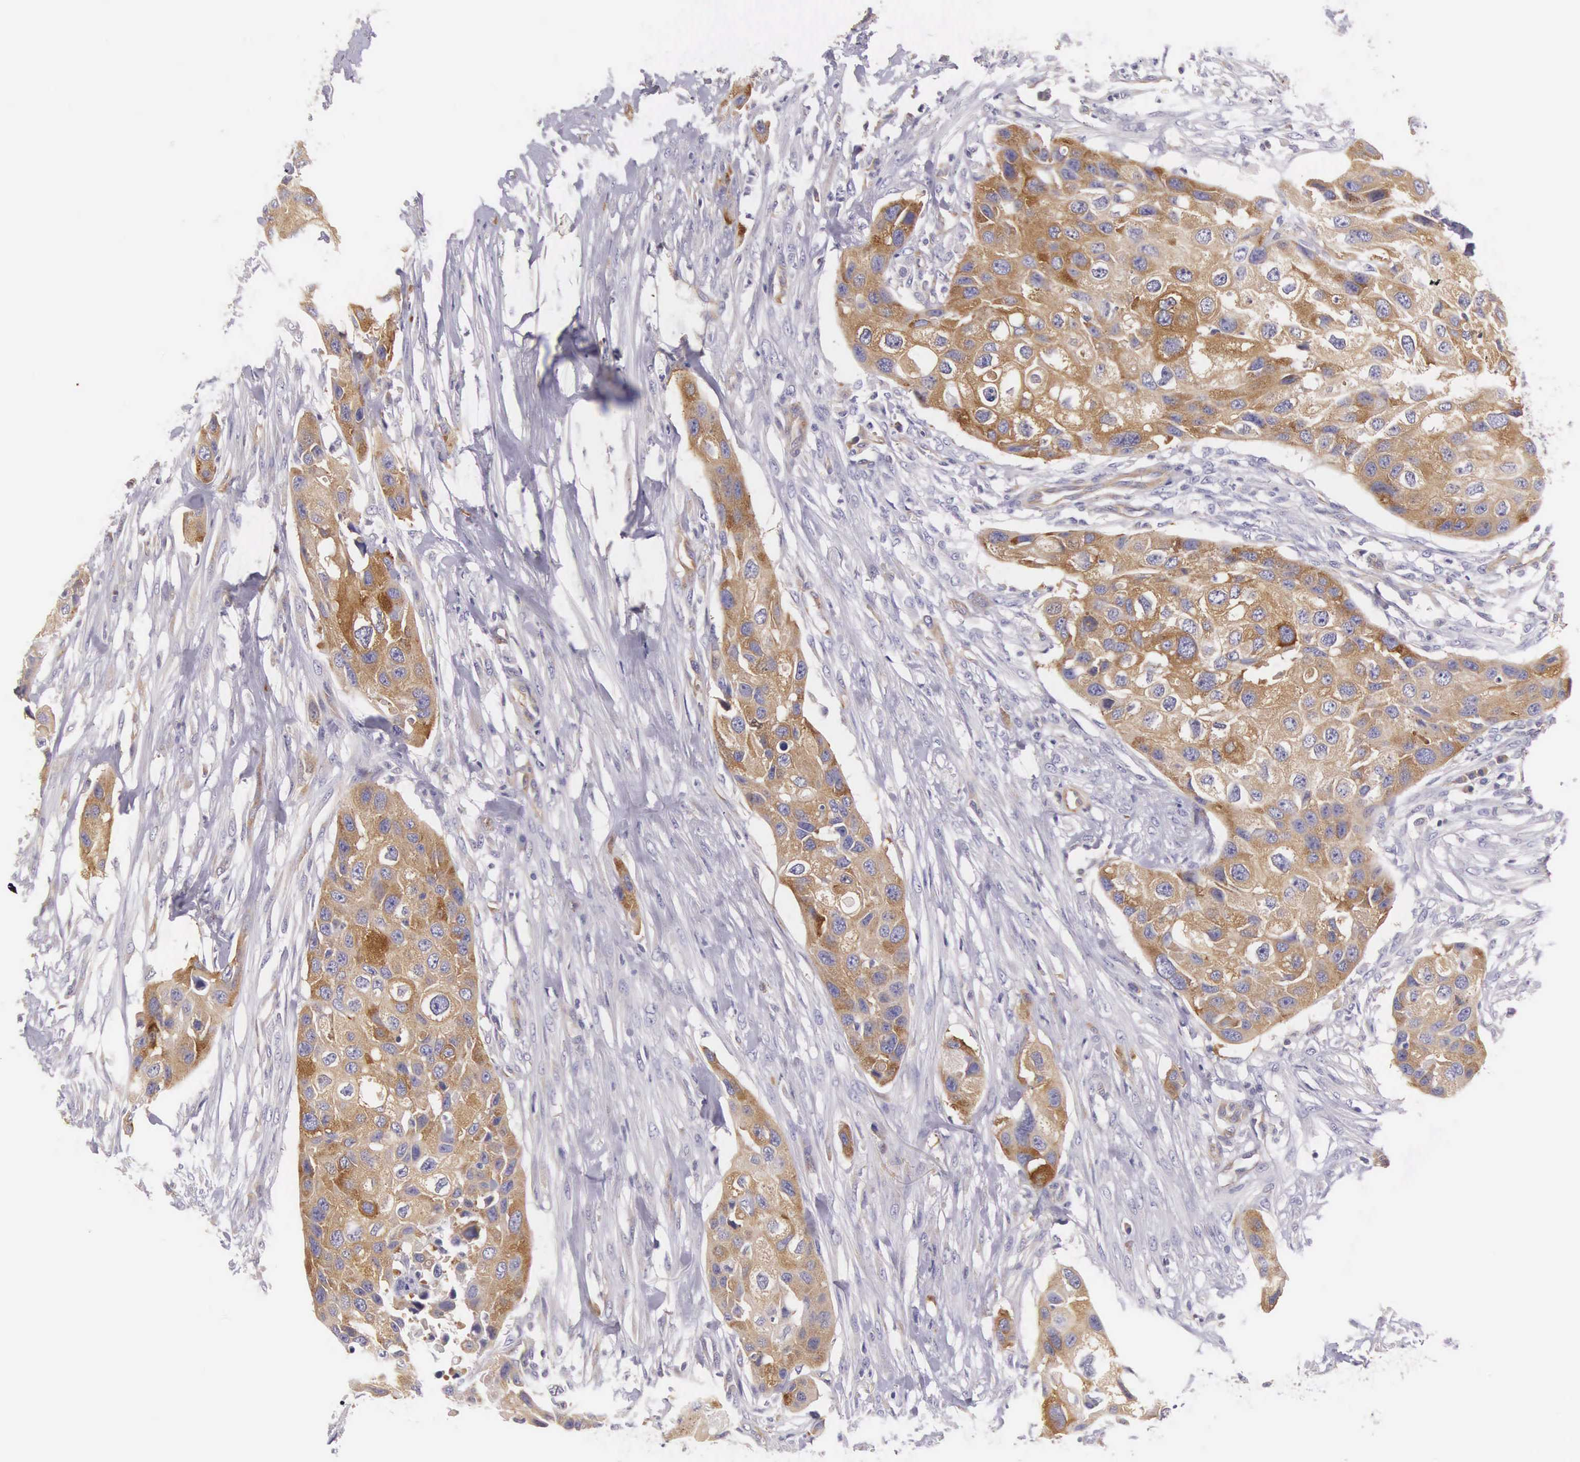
{"staining": {"intensity": "moderate", "quantity": ">75%", "location": "cytoplasmic/membranous"}, "tissue": "urothelial cancer", "cell_type": "Tumor cells", "image_type": "cancer", "snomed": [{"axis": "morphology", "description": "Urothelial carcinoma, High grade"}, {"axis": "topography", "description": "Urinary bladder"}], "caption": "Human urothelial cancer stained with a protein marker reveals moderate staining in tumor cells.", "gene": "OSBPL3", "patient": {"sex": "male", "age": 55}}